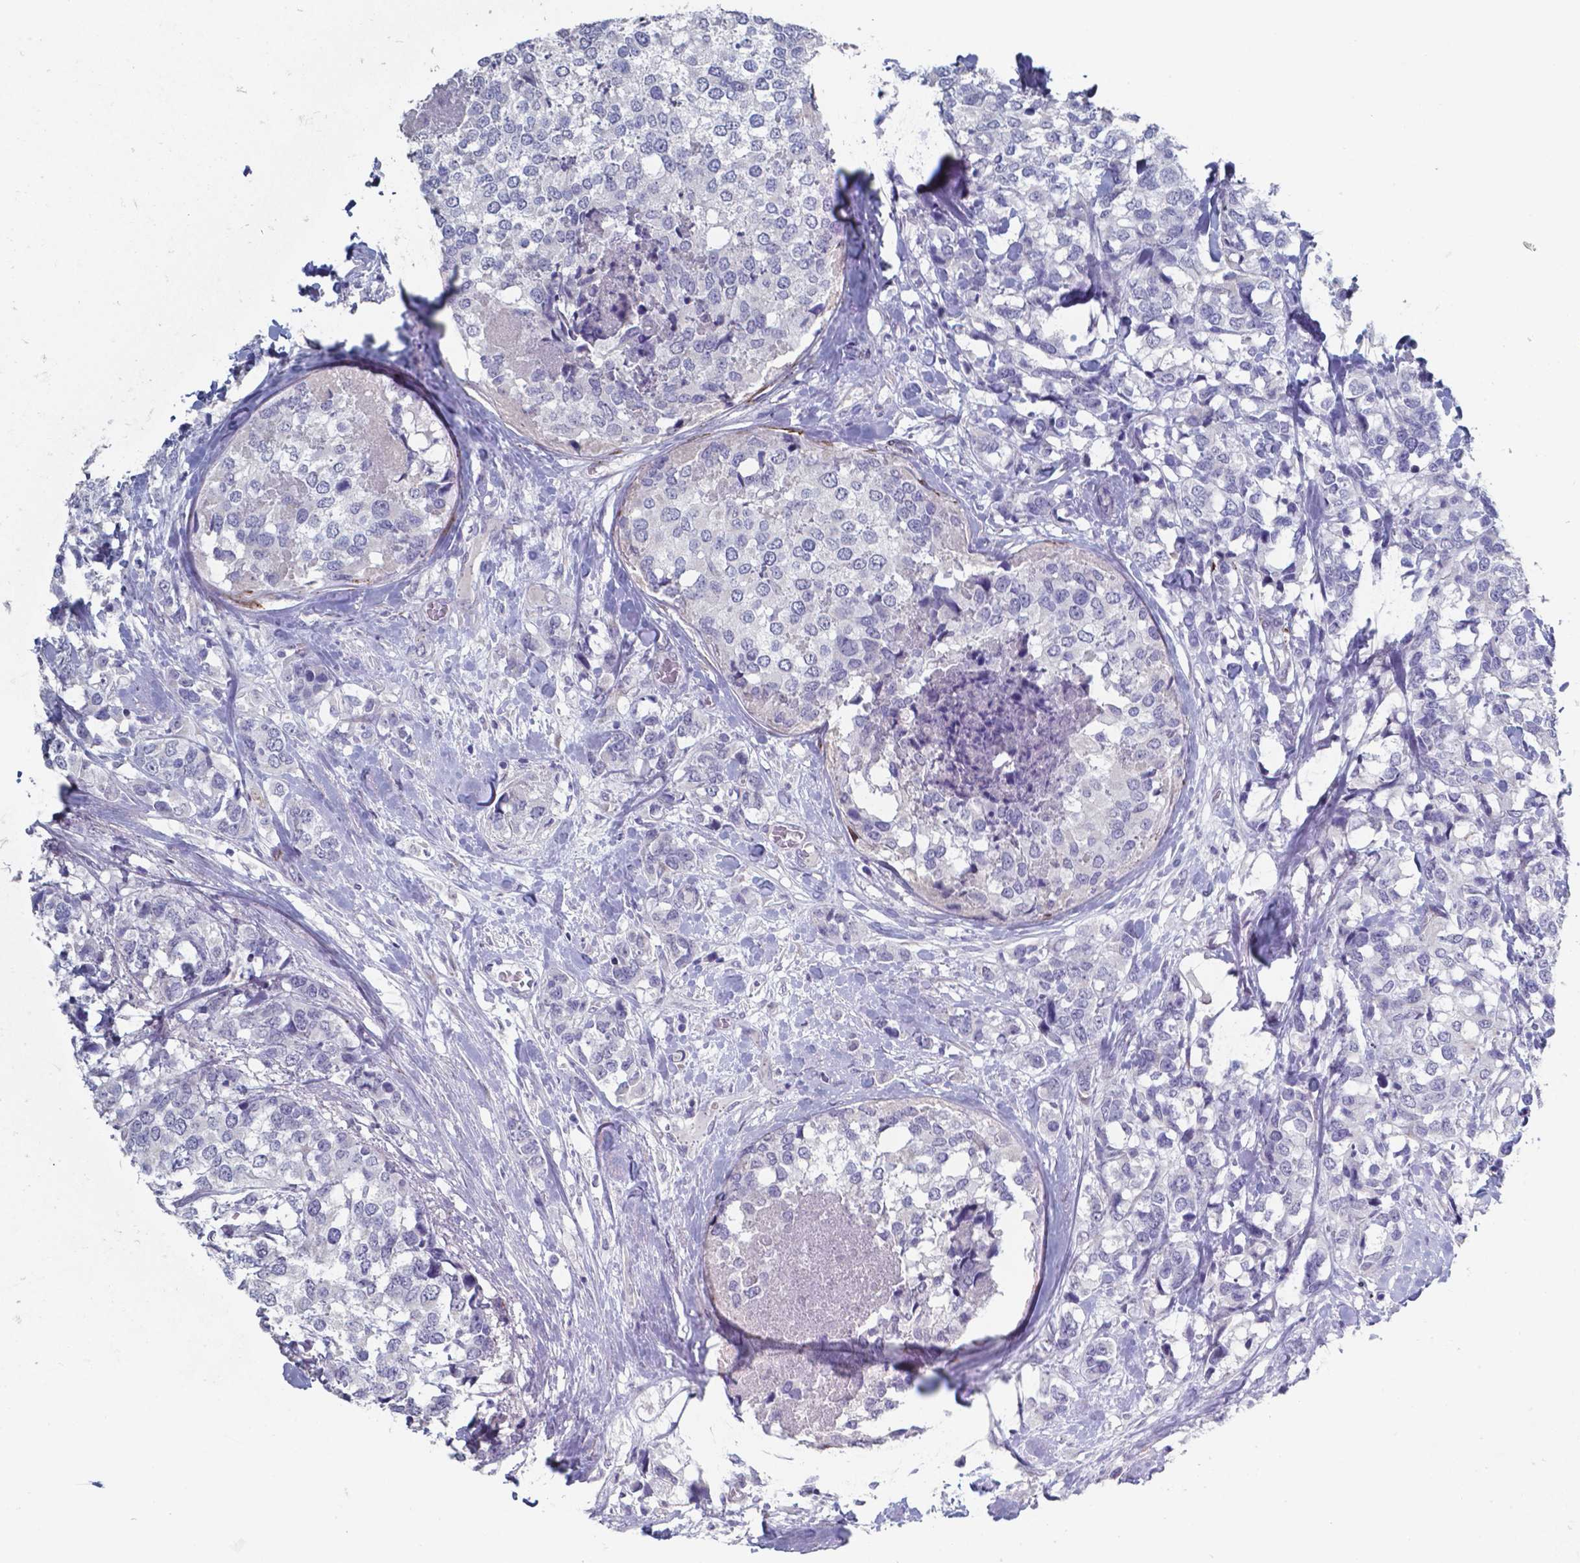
{"staining": {"intensity": "negative", "quantity": "none", "location": "none"}, "tissue": "breast cancer", "cell_type": "Tumor cells", "image_type": "cancer", "snomed": [{"axis": "morphology", "description": "Lobular carcinoma"}, {"axis": "topography", "description": "Breast"}], "caption": "DAB (3,3'-diaminobenzidine) immunohistochemical staining of breast cancer (lobular carcinoma) exhibits no significant staining in tumor cells. (Brightfield microscopy of DAB IHC at high magnification).", "gene": "PLA2R1", "patient": {"sex": "female", "age": 59}}